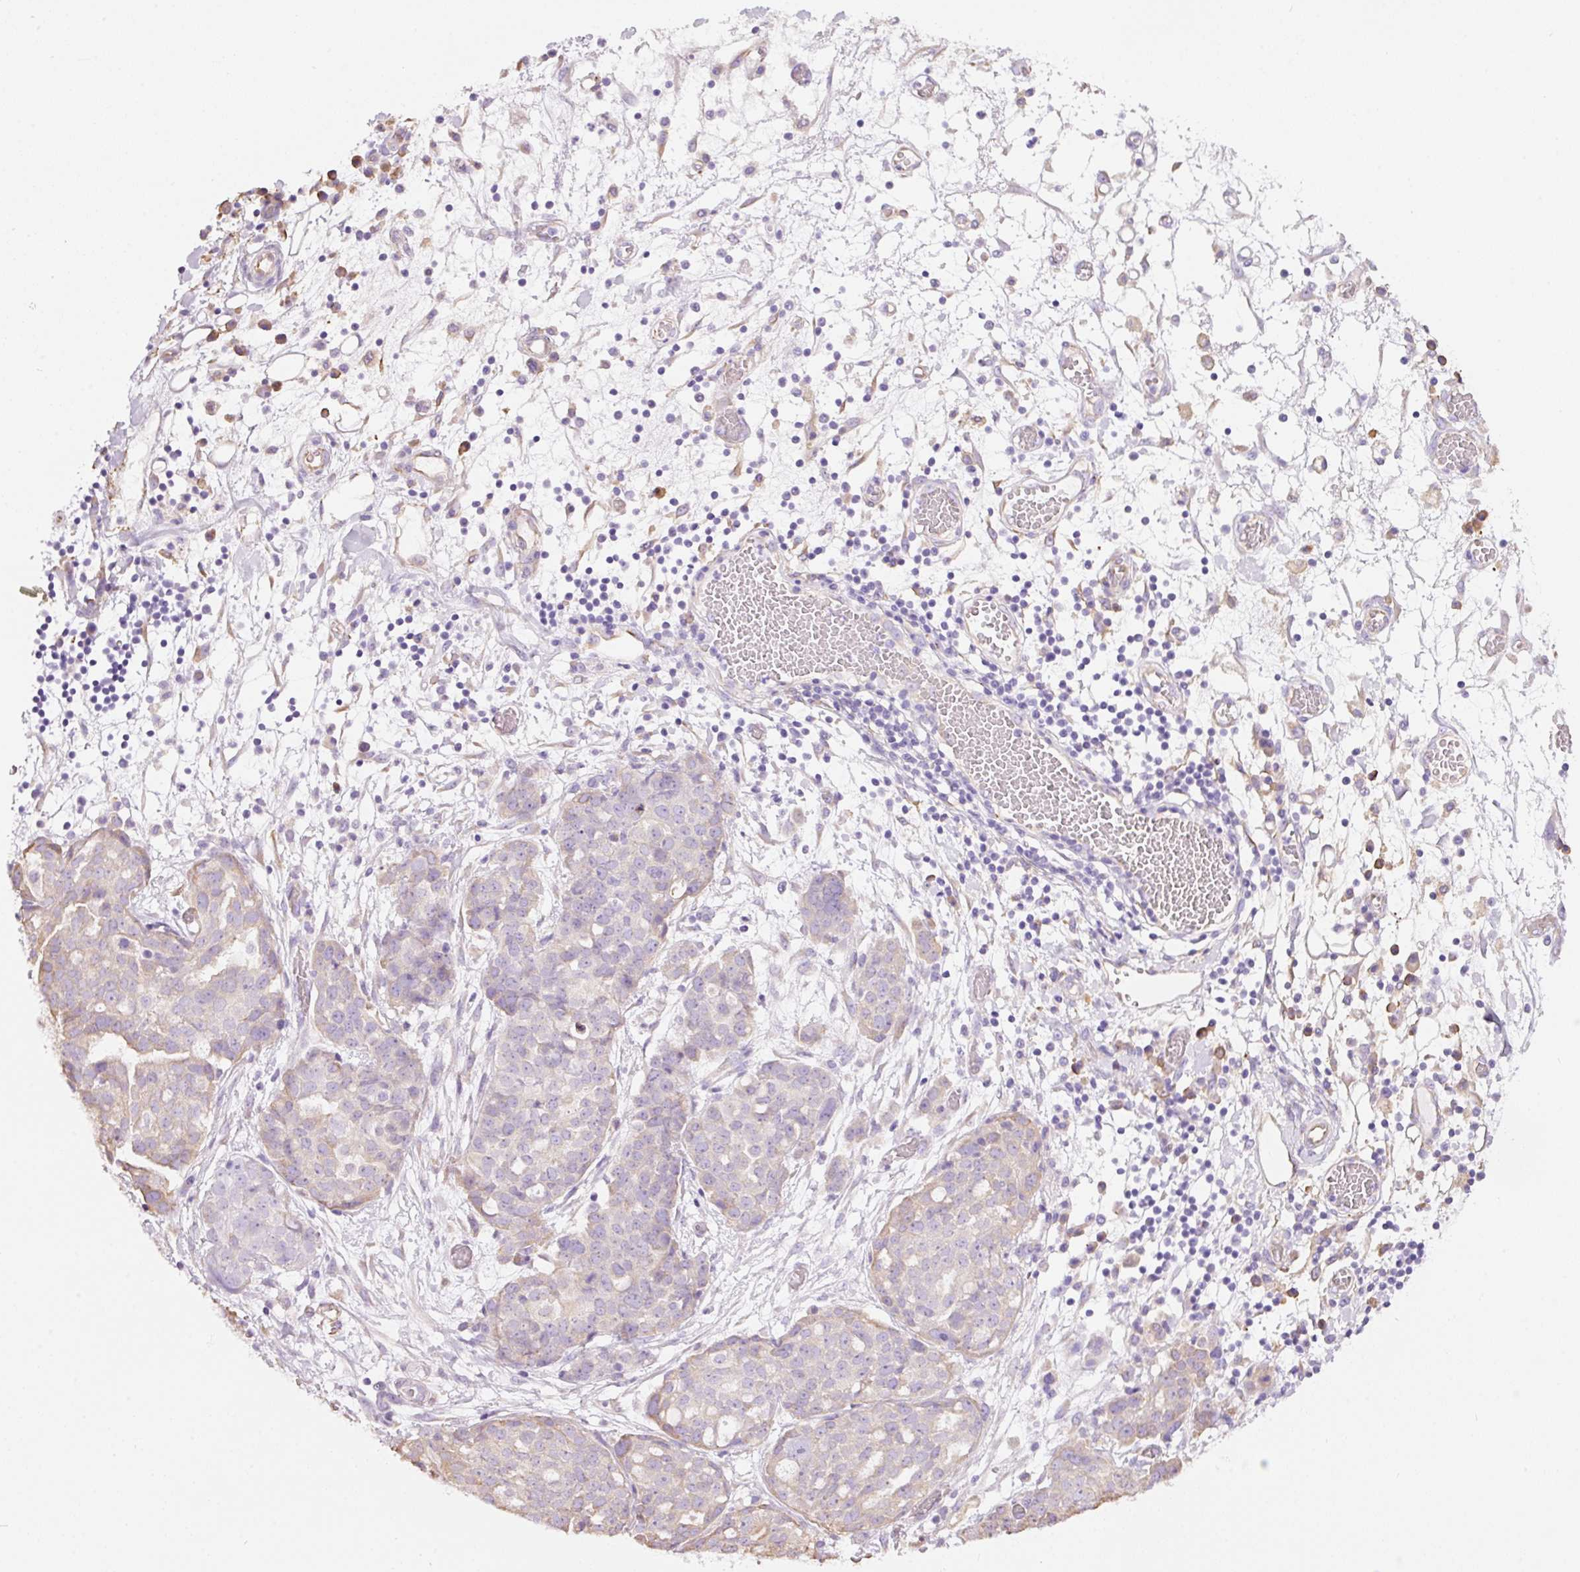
{"staining": {"intensity": "moderate", "quantity": "<25%", "location": "cytoplasmic/membranous"}, "tissue": "ovarian cancer", "cell_type": "Tumor cells", "image_type": "cancer", "snomed": [{"axis": "morphology", "description": "Cystadenocarcinoma, serous, NOS"}, {"axis": "topography", "description": "Soft tissue"}, {"axis": "topography", "description": "Ovary"}], "caption": "Ovarian cancer (serous cystadenocarcinoma) stained with a brown dye demonstrates moderate cytoplasmic/membranous positive expression in approximately <25% of tumor cells.", "gene": "GCG", "patient": {"sex": "female", "age": 57}}